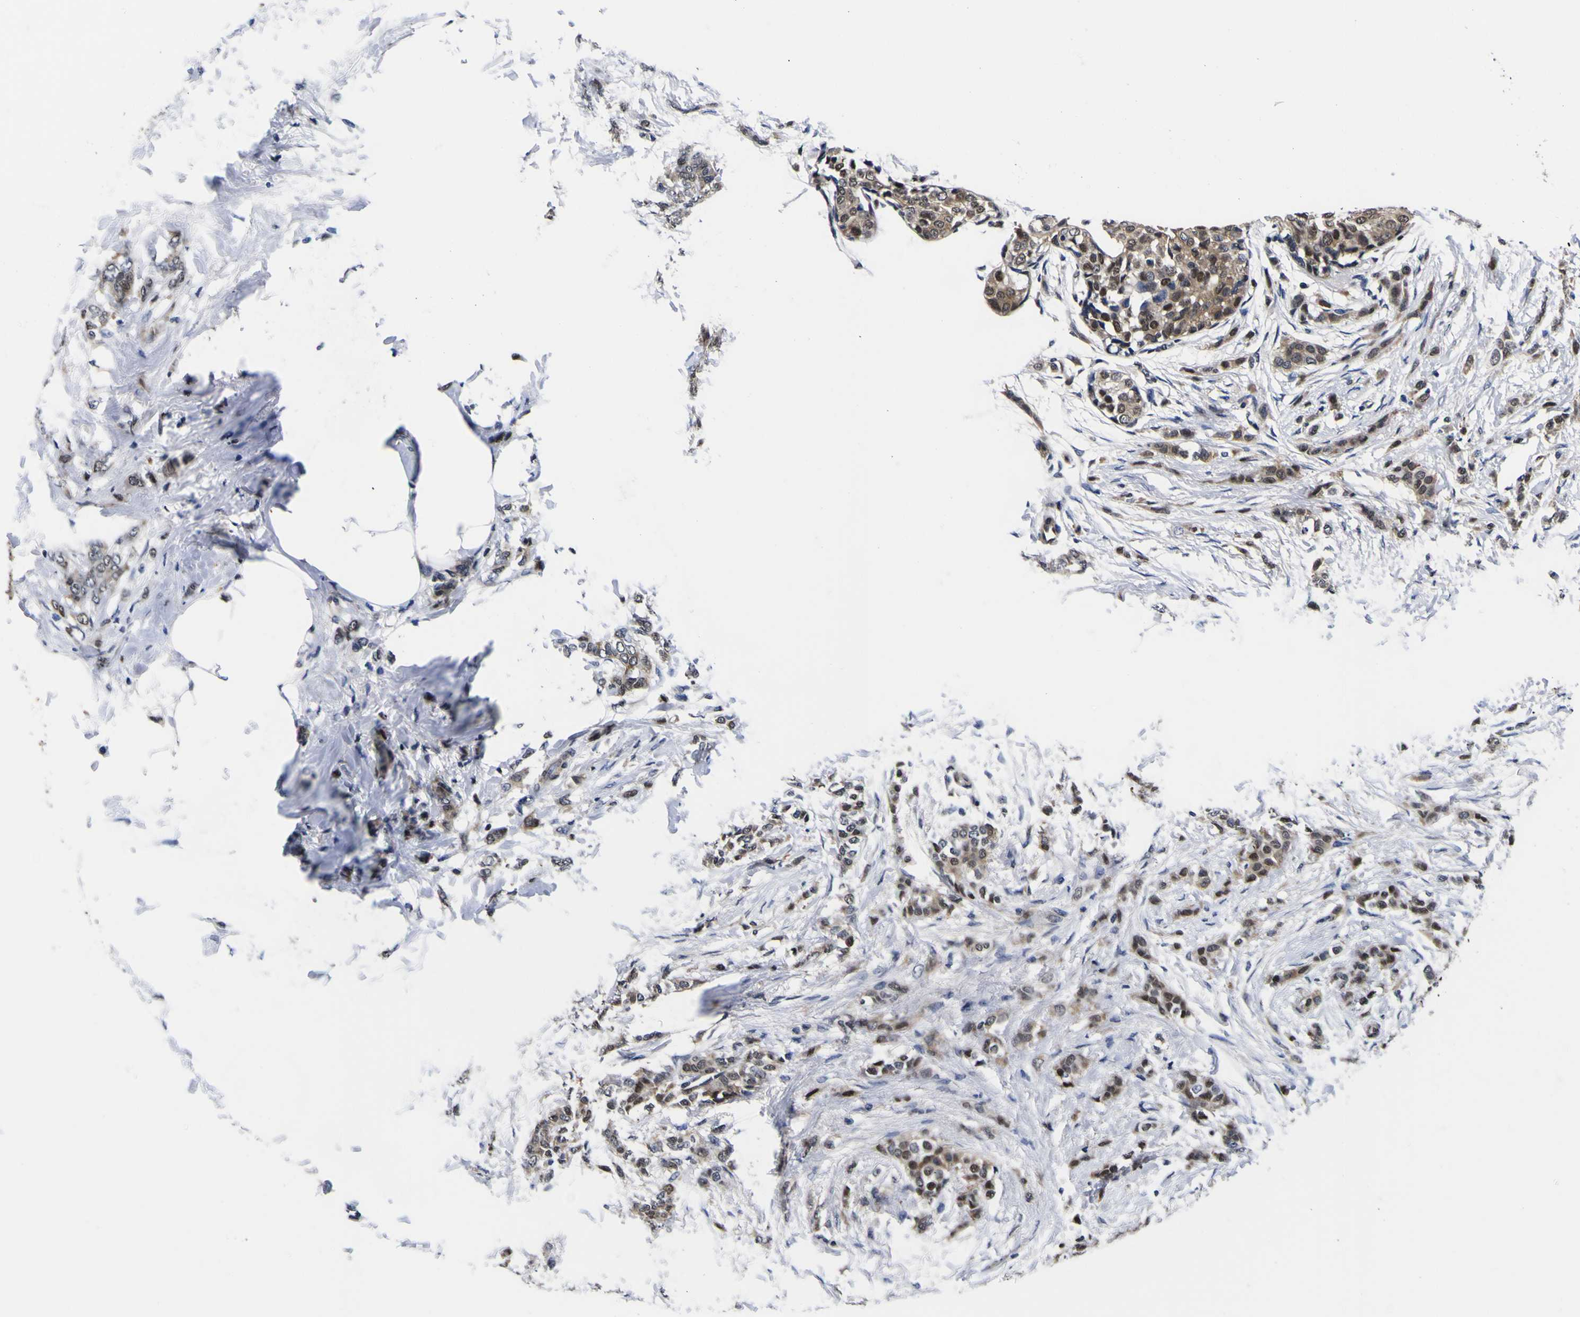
{"staining": {"intensity": "moderate", "quantity": "25%-75%", "location": "cytoplasmic/membranous,nuclear"}, "tissue": "breast cancer", "cell_type": "Tumor cells", "image_type": "cancer", "snomed": [{"axis": "morphology", "description": "Lobular carcinoma, in situ"}, {"axis": "morphology", "description": "Lobular carcinoma"}, {"axis": "topography", "description": "Breast"}], "caption": "The photomicrograph displays a brown stain indicating the presence of a protein in the cytoplasmic/membranous and nuclear of tumor cells in breast cancer.", "gene": "FAM110B", "patient": {"sex": "female", "age": 41}}